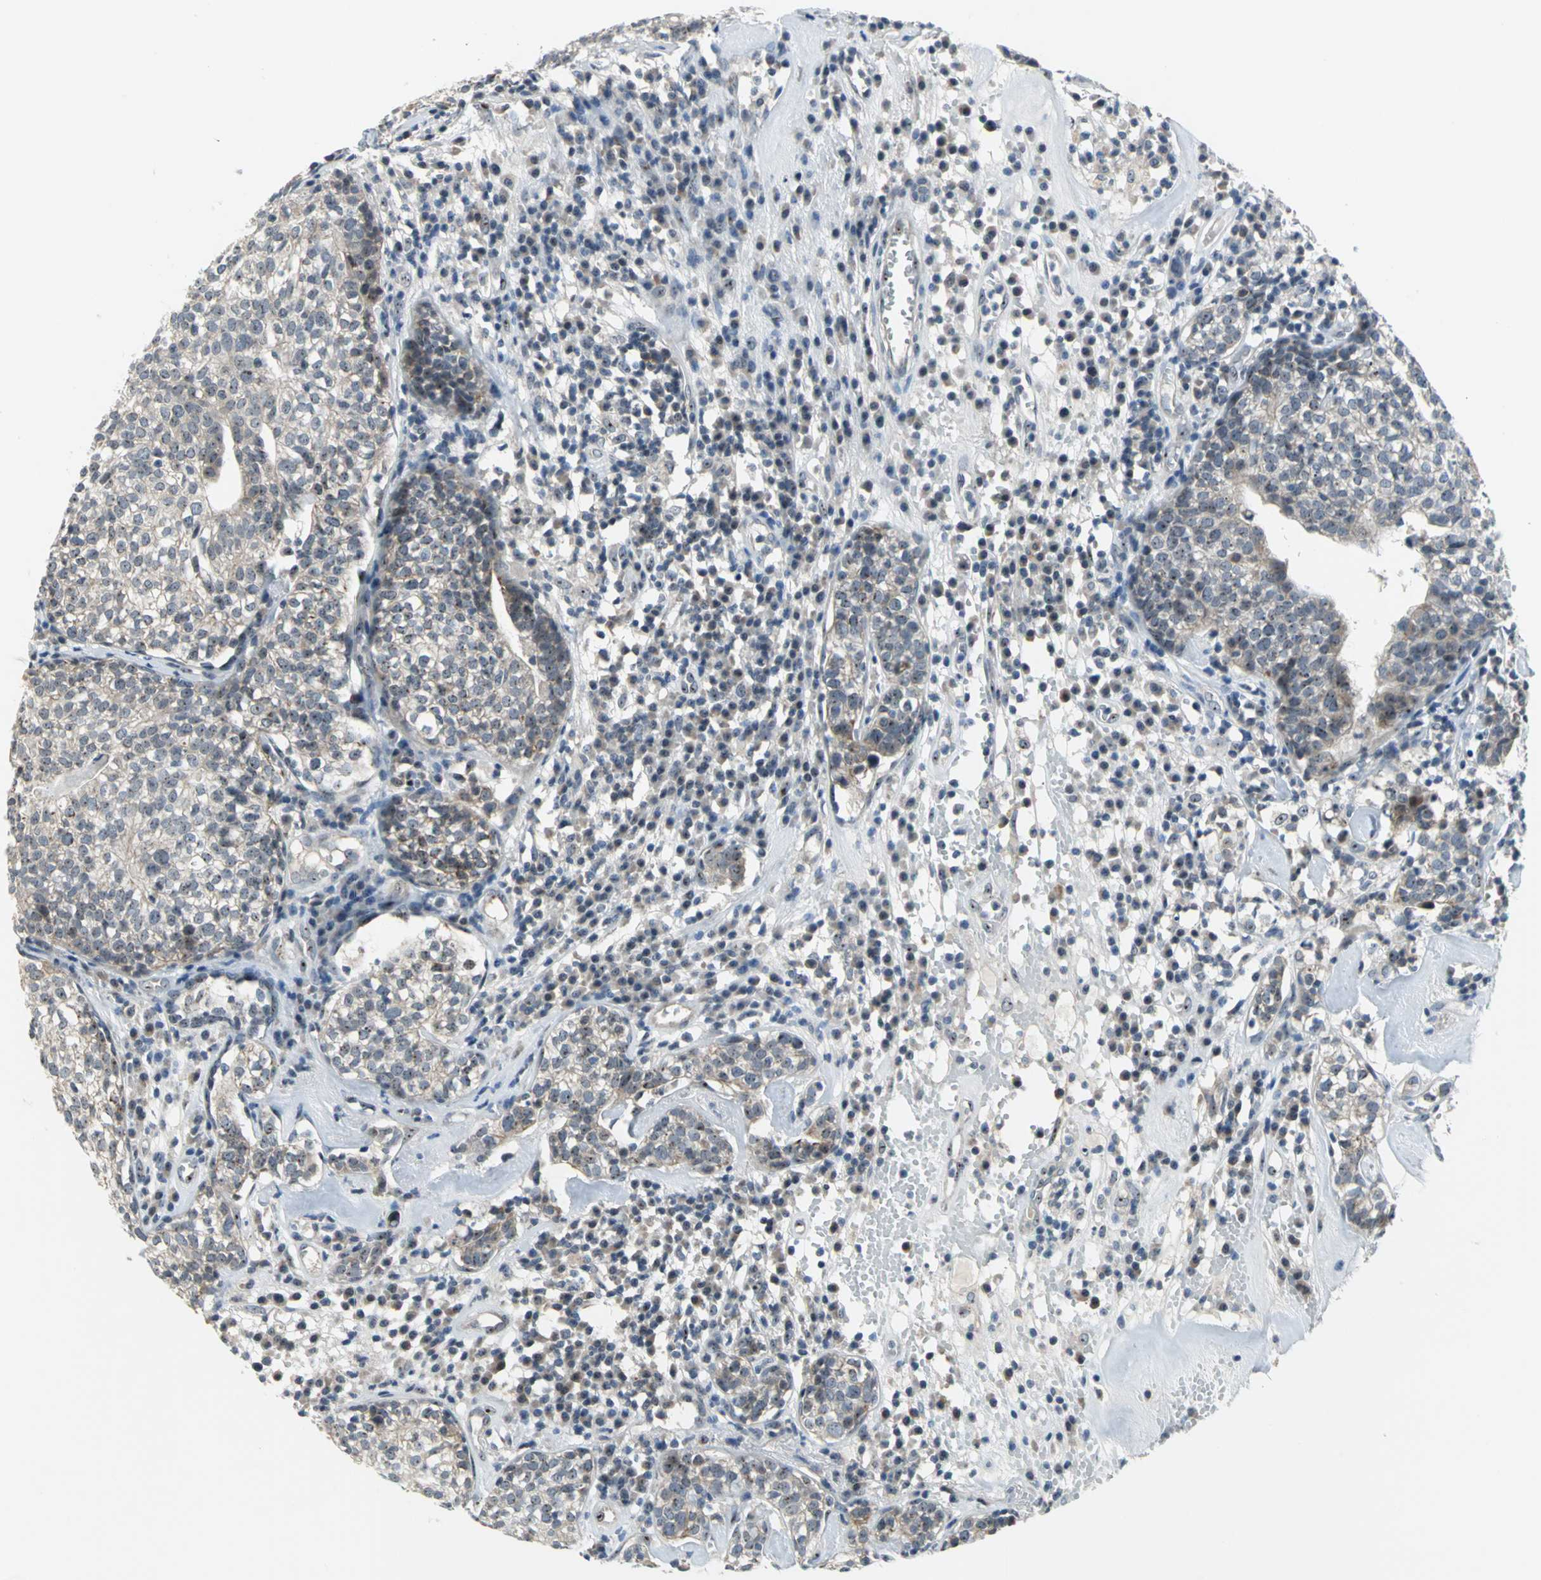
{"staining": {"intensity": "moderate", "quantity": ">75%", "location": "nuclear"}, "tissue": "head and neck cancer", "cell_type": "Tumor cells", "image_type": "cancer", "snomed": [{"axis": "morphology", "description": "Adenocarcinoma, NOS"}, {"axis": "topography", "description": "Salivary gland"}, {"axis": "topography", "description": "Head-Neck"}], "caption": "DAB immunohistochemical staining of human adenocarcinoma (head and neck) demonstrates moderate nuclear protein positivity in approximately >75% of tumor cells. The protein is shown in brown color, while the nuclei are stained blue.", "gene": "MYBBP1A", "patient": {"sex": "female", "age": 65}}